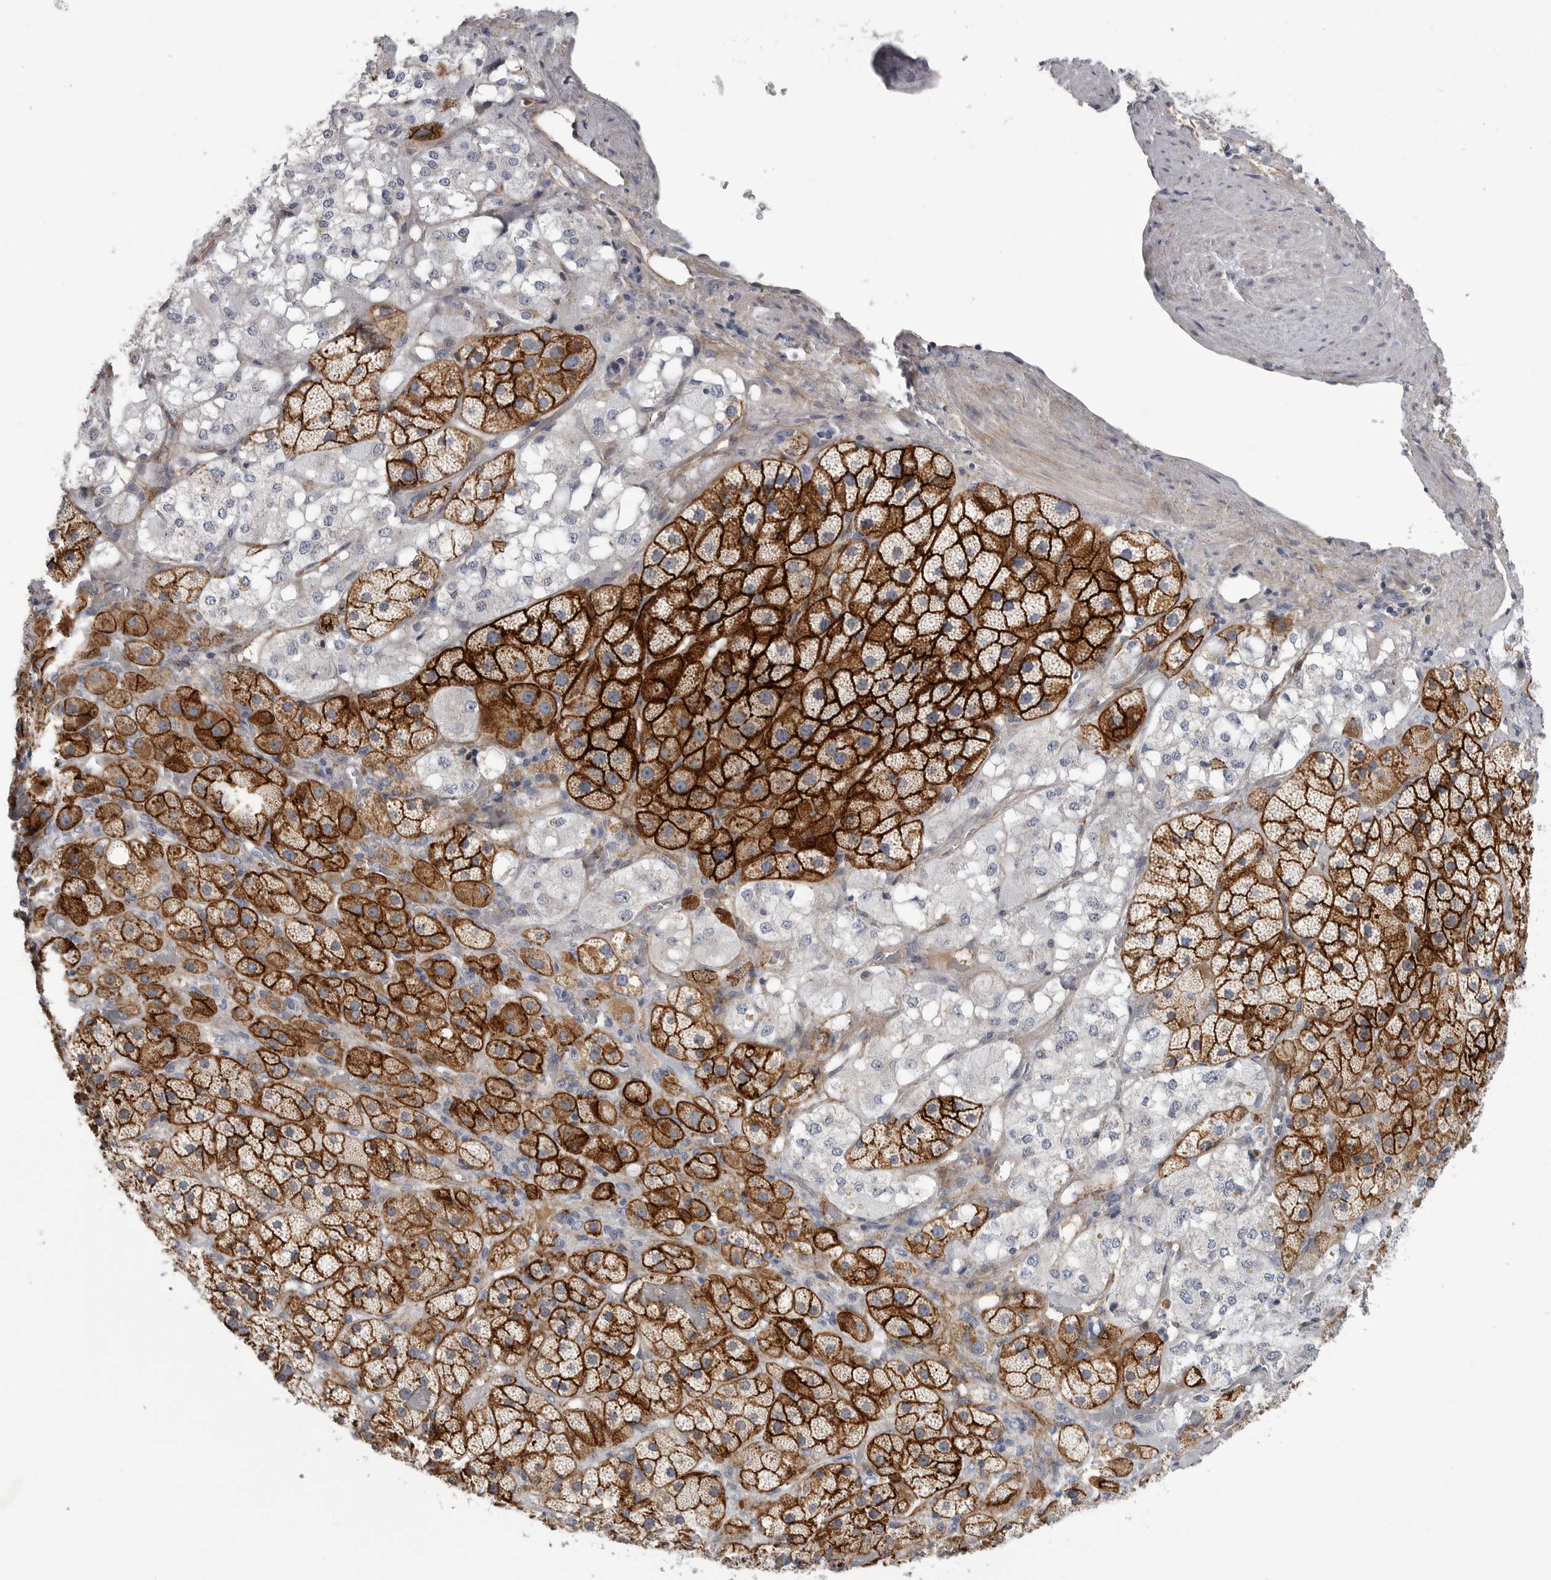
{"staining": {"intensity": "strong", "quantity": "25%-75%", "location": "cytoplasmic/membranous"}, "tissue": "adrenal gland", "cell_type": "Glandular cells", "image_type": "normal", "snomed": [{"axis": "morphology", "description": "Normal tissue, NOS"}, {"axis": "topography", "description": "Adrenal gland"}], "caption": "This is a histology image of immunohistochemistry (IHC) staining of benign adrenal gland, which shows strong positivity in the cytoplasmic/membranous of glandular cells.", "gene": "SDC3", "patient": {"sex": "male", "age": 57}}